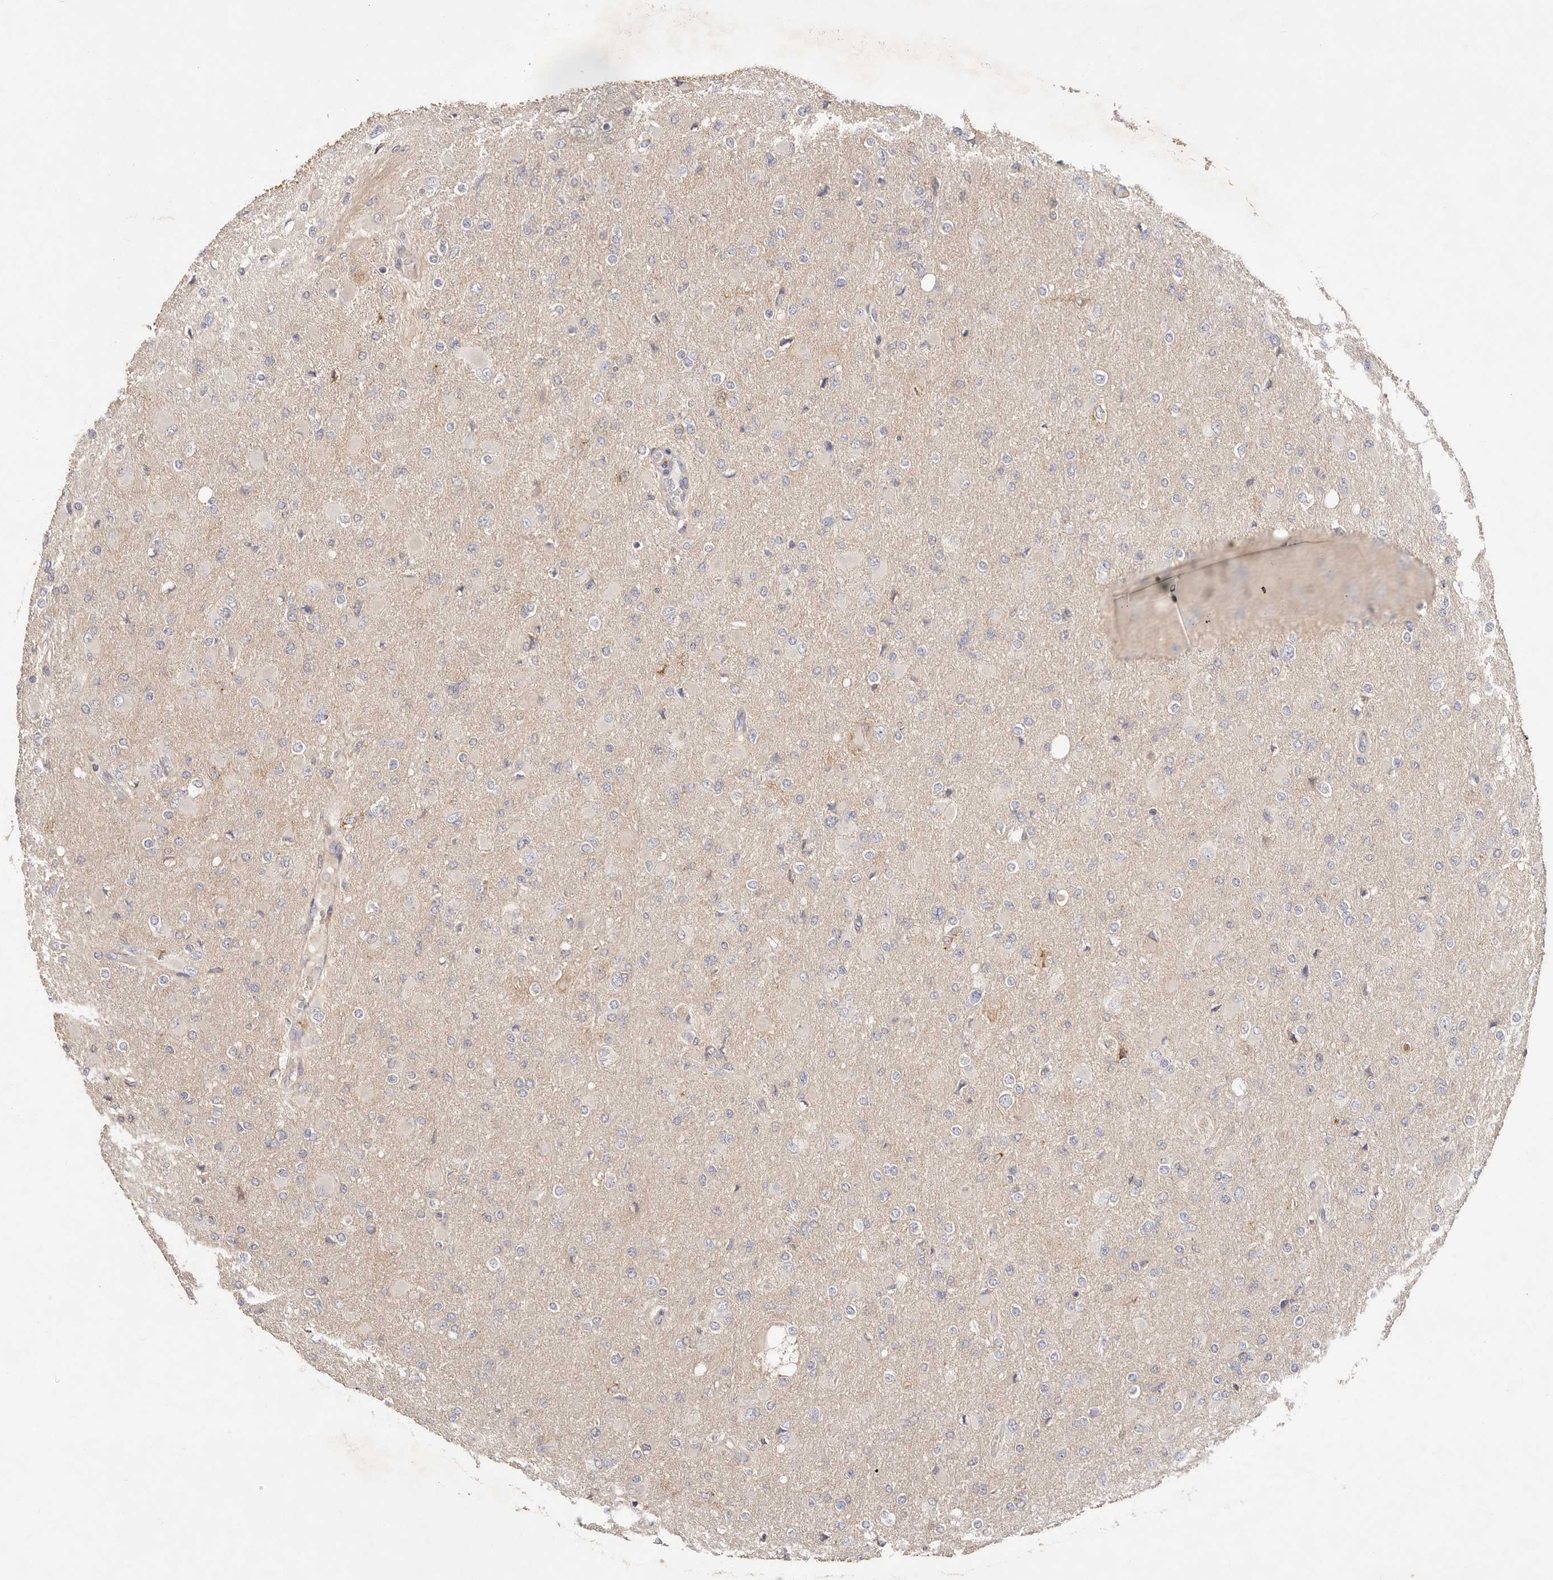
{"staining": {"intensity": "negative", "quantity": "none", "location": "none"}, "tissue": "glioma", "cell_type": "Tumor cells", "image_type": "cancer", "snomed": [{"axis": "morphology", "description": "Glioma, malignant, High grade"}, {"axis": "topography", "description": "Cerebral cortex"}], "caption": "IHC micrograph of neoplastic tissue: human glioma stained with DAB (3,3'-diaminobenzidine) demonstrates no significant protein expression in tumor cells. (DAB (3,3'-diaminobenzidine) immunohistochemistry (IHC), high magnification).", "gene": "CXADR", "patient": {"sex": "female", "age": 36}}